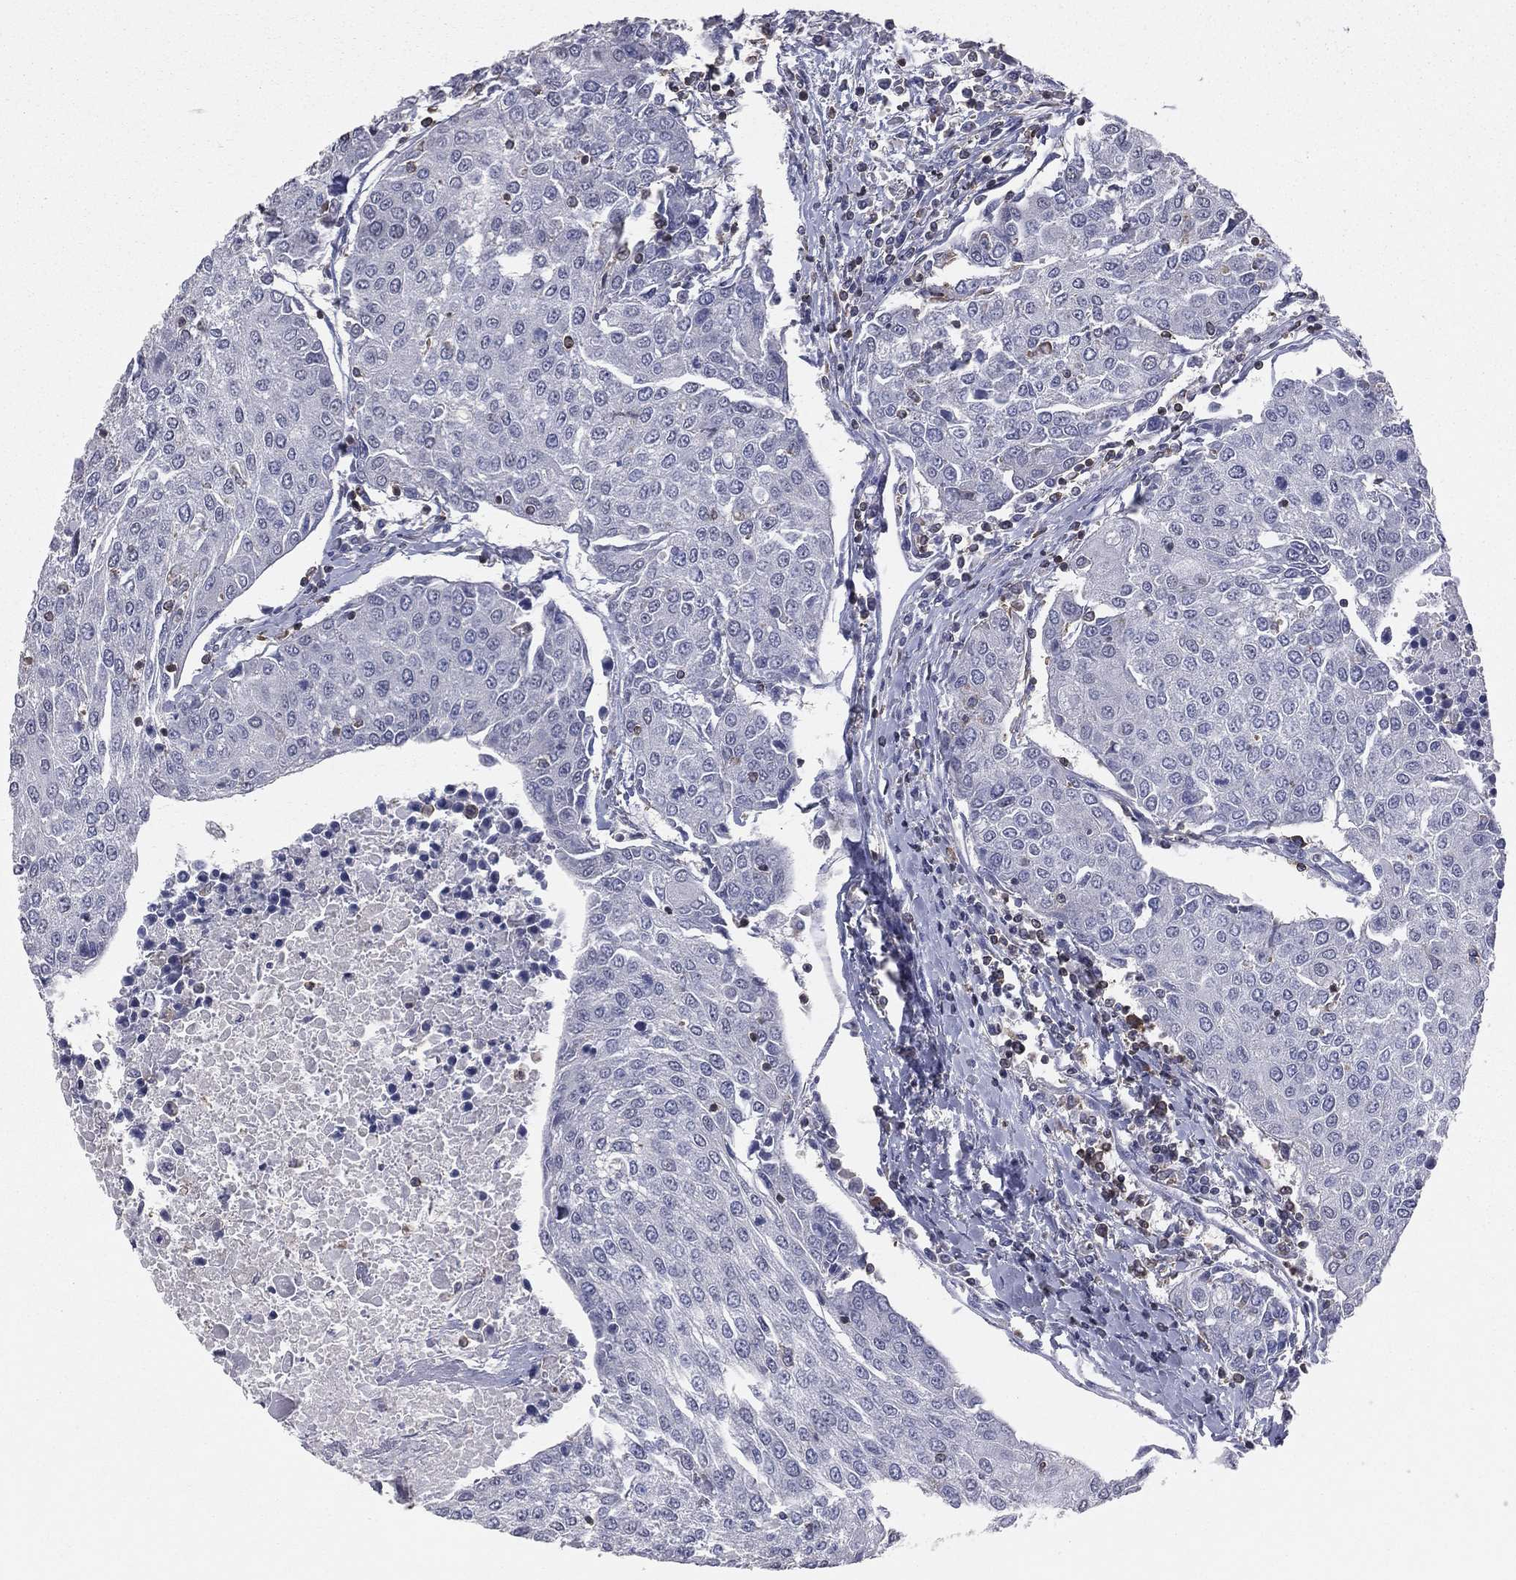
{"staining": {"intensity": "negative", "quantity": "none", "location": "none"}, "tissue": "urothelial cancer", "cell_type": "Tumor cells", "image_type": "cancer", "snomed": [{"axis": "morphology", "description": "Urothelial carcinoma, High grade"}, {"axis": "topography", "description": "Urinary bladder"}], "caption": "The immunohistochemistry (IHC) photomicrograph has no significant expression in tumor cells of urothelial carcinoma (high-grade) tissue.", "gene": "PSTPIP1", "patient": {"sex": "female", "age": 85}}